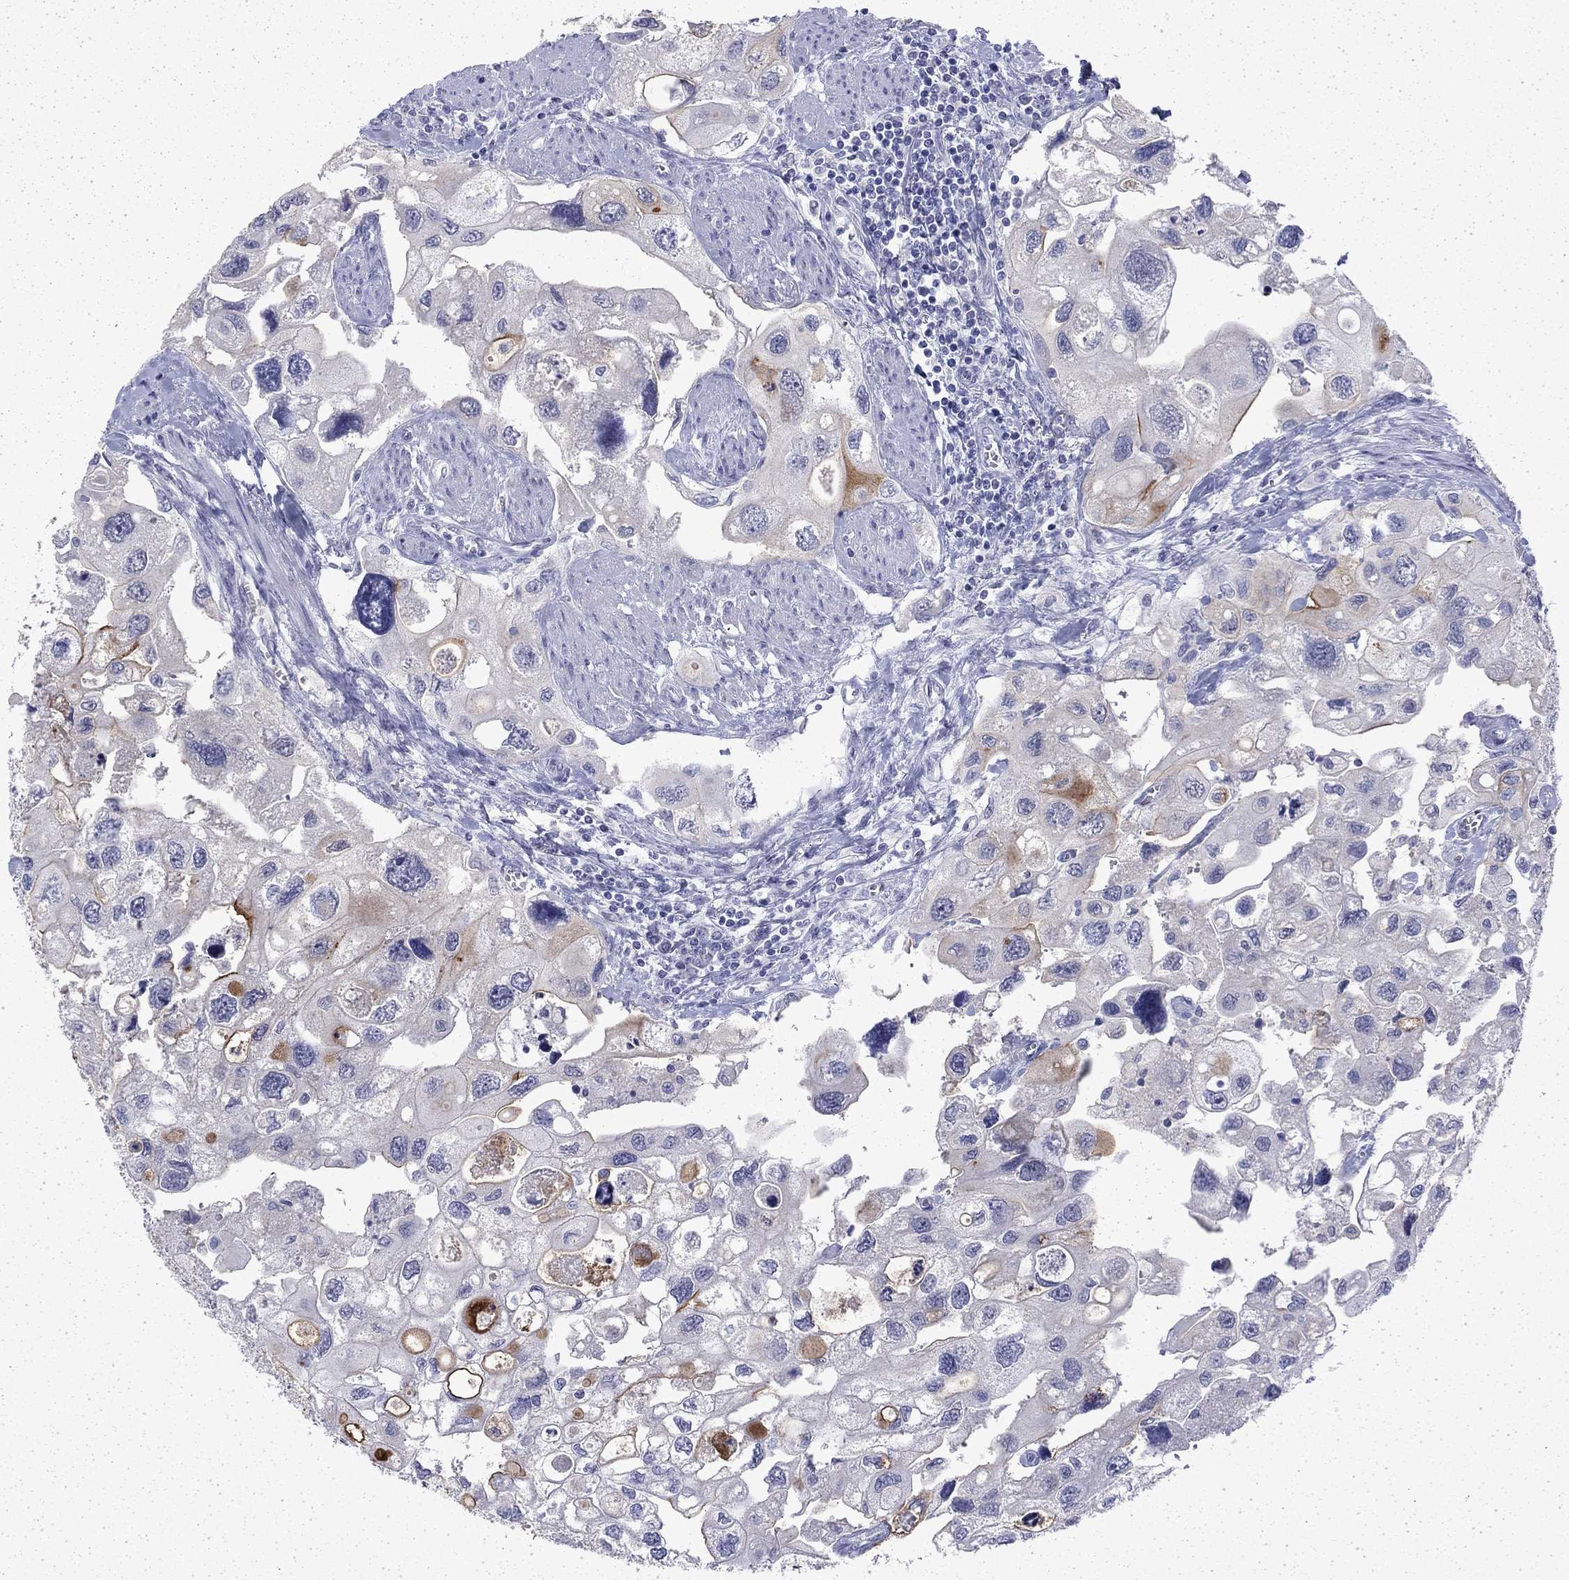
{"staining": {"intensity": "moderate", "quantity": "<25%", "location": "cytoplasmic/membranous"}, "tissue": "urothelial cancer", "cell_type": "Tumor cells", "image_type": "cancer", "snomed": [{"axis": "morphology", "description": "Urothelial carcinoma, High grade"}, {"axis": "topography", "description": "Urinary bladder"}], "caption": "Immunohistochemistry staining of urothelial carcinoma (high-grade), which exhibits low levels of moderate cytoplasmic/membranous staining in about <25% of tumor cells indicating moderate cytoplasmic/membranous protein staining. The staining was performed using DAB (brown) for protein detection and nuclei were counterstained in hematoxylin (blue).", "gene": "ENPP6", "patient": {"sex": "male", "age": 59}}